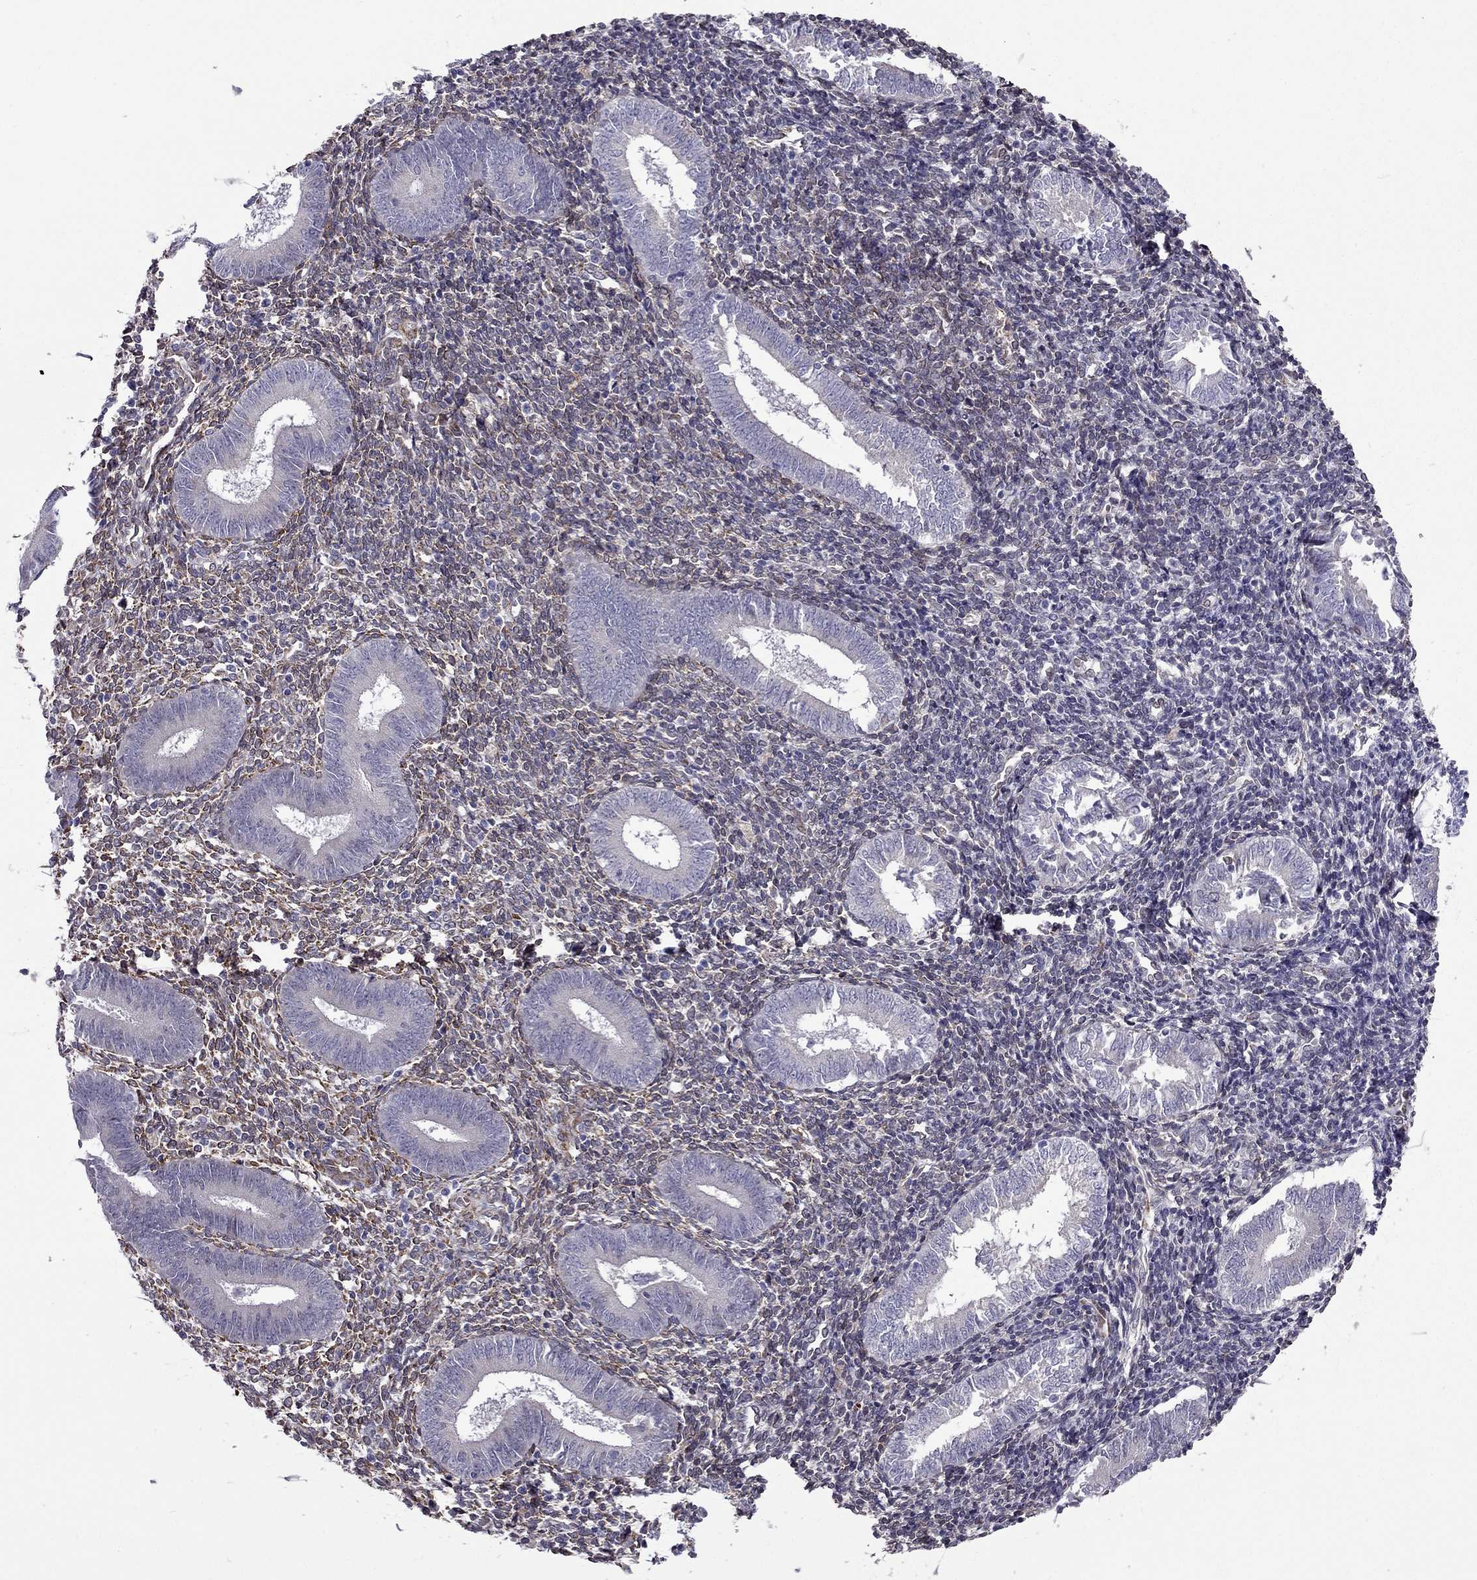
{"staining": {"intensity": "weak", "quantity": "25%-75%", "location": "cytoplasmic/membranous"}, "tissue": "endometrium", "cell_type": "Cells in endometrial stroma", "image_type": "normal", "snomed": [{"axis": "morphology", "description": "Normal tissue, NOS"}, {"axis": "topography", "description": "Endometrium"}], "caption": "Immunohistochemical staining of unremarkable human endometrium shows low levels of weak cytoplasmic/membranous expression in about 25%-75% of cells in endometrial stroma. (brown staining indicates protein expression, while blue staining denotes nuclei).", "gene": "IKBIP", "patient": {"sex": "female", "age": 25}}